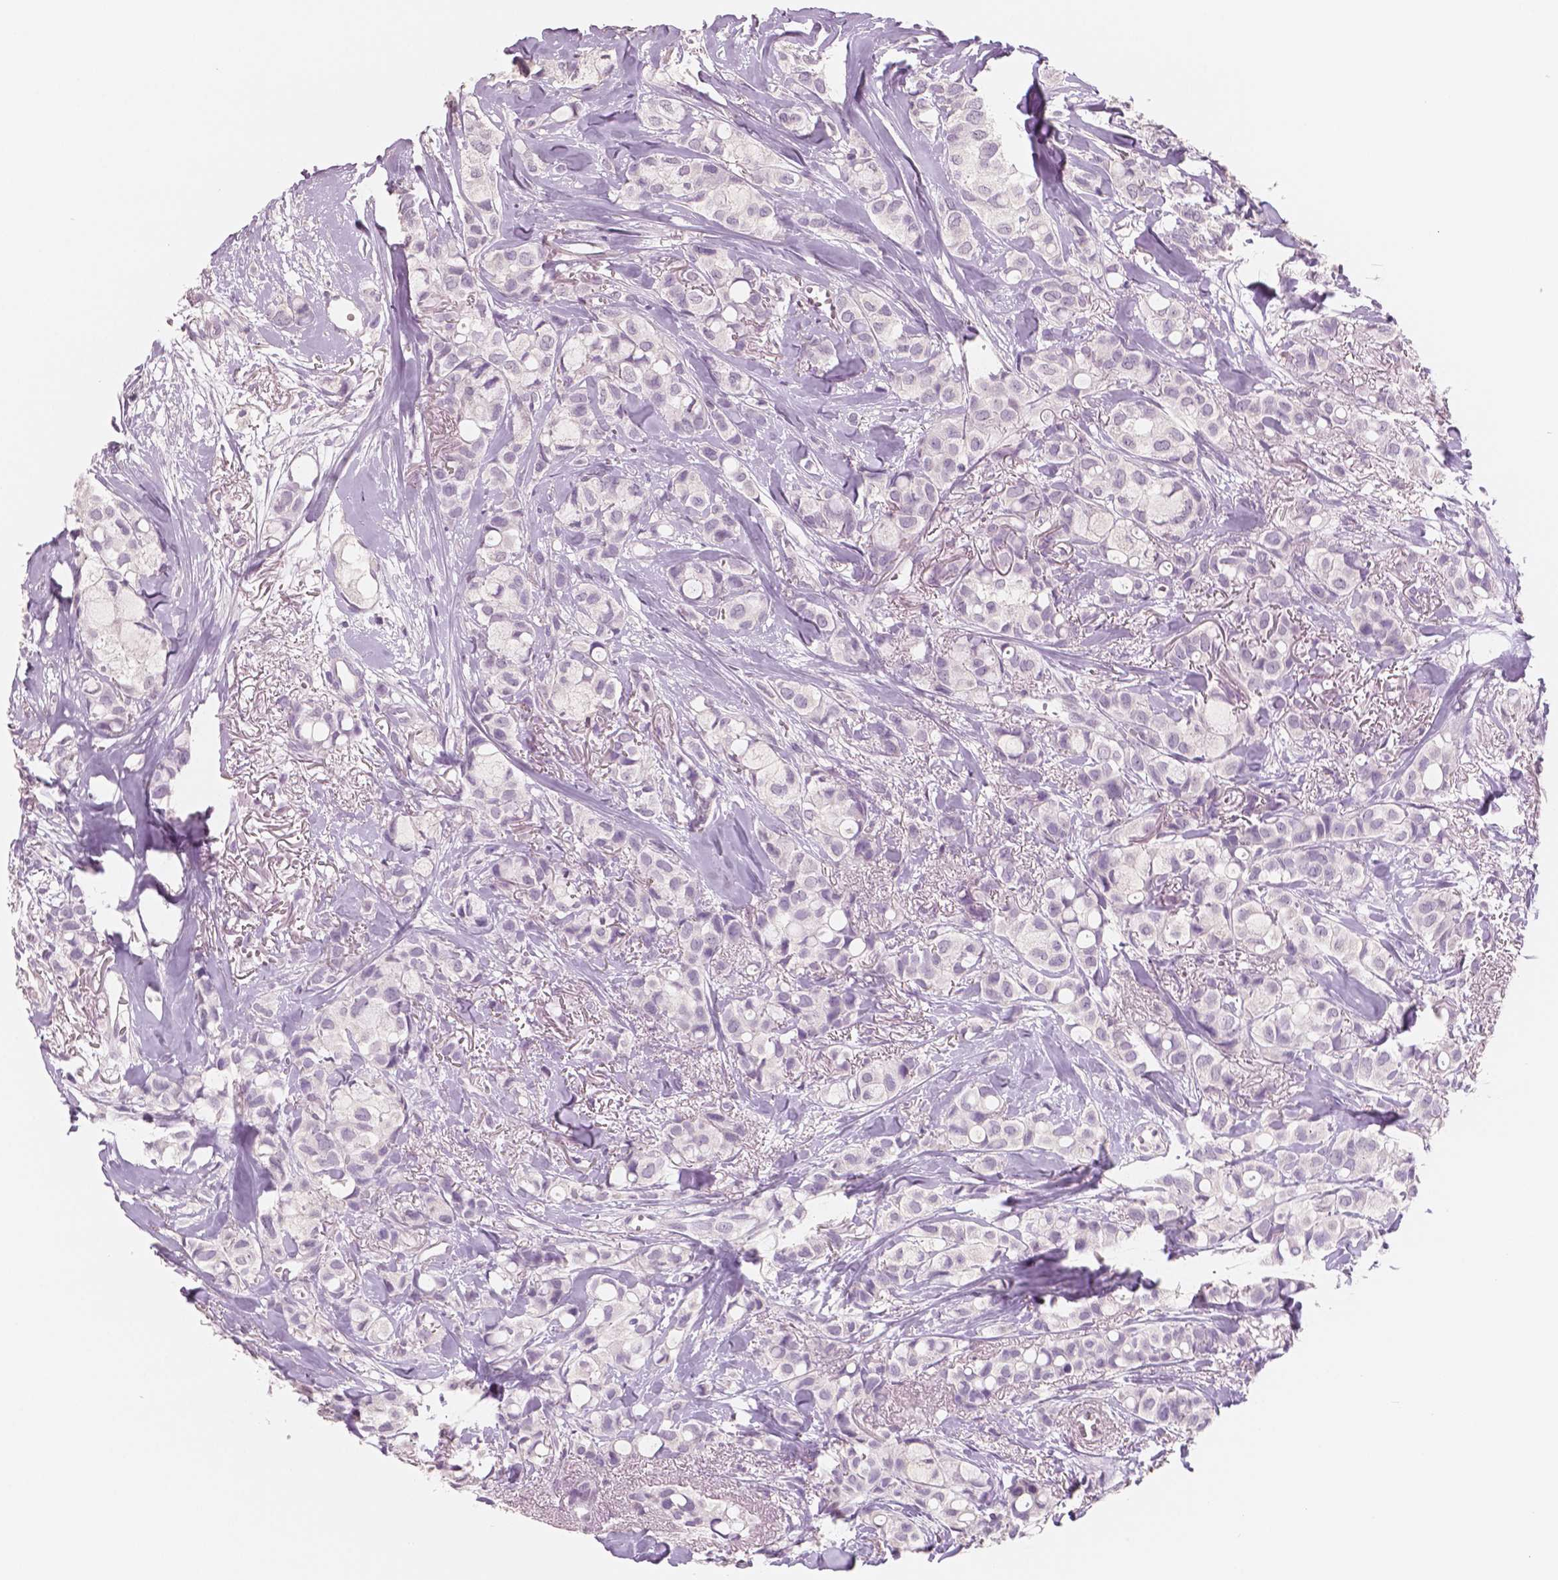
{"staining": {"intensity": "negative", "quantity": "none", "location": "none"}, "tissue": "breast cancer", "cell_type": "Tumor cells", "image_type": "cancer", "snomed": [{"axis": "morphology", "description": "Duct carcinoma"}, {"axis": "topography", "description": "Breast"}], "caption": "Immunohistochemistry micrograph of human breast cancer stained for a protein (brown), which reveals no expression in tumor cells.", "gene": "NECAB2", "patient": {"sex": "female", "age": 85}}